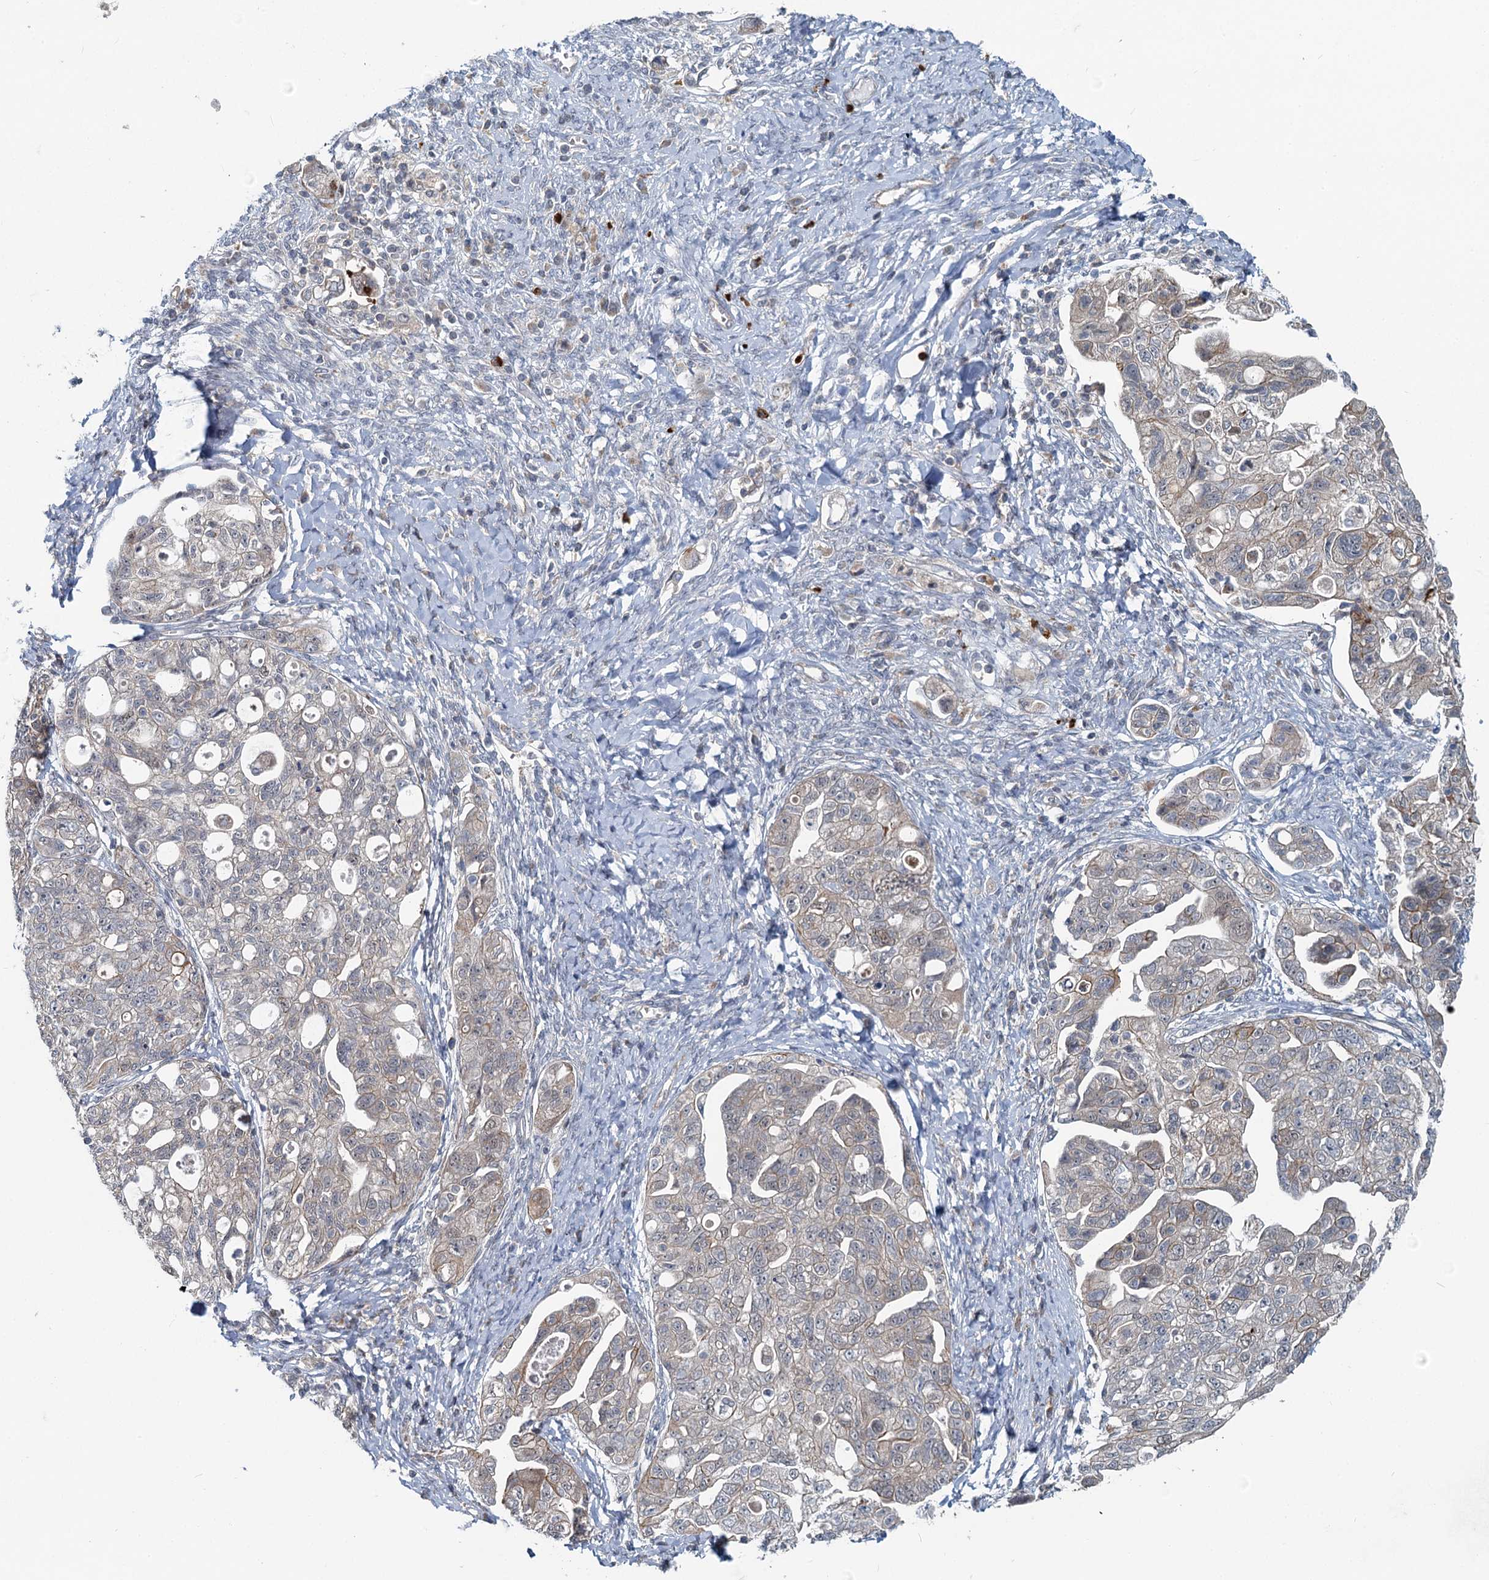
{"staining": {"intensity": "weak", "quantity": "25%-75%", "location": "cytoplasmic/membranous"}, "tissue": "ovarian cancer", "cell_type": "Tumor cells", "image_type": "cancer", "snomed": [{"axis": "morphology", "description": "Carcinoma, NOS"}, {"axis": "morphology", "description": "Cystadenocarcinoma, serous, NOS"}, {"axis": "topography", "description": "Ovary"}], "caption": "Carcinoma (ovarian) was stained to show a protein in brown. There is low levels of weak cytoplasmic/membranous positivity in about 25%-75% of tumor cells. (Stains: DAB in brown, nuclei in blue, Microscopy: brightfield microscopy at high magnification).", "gene": "ADCY2", "patient": {"sex": "female", "age": 69}}